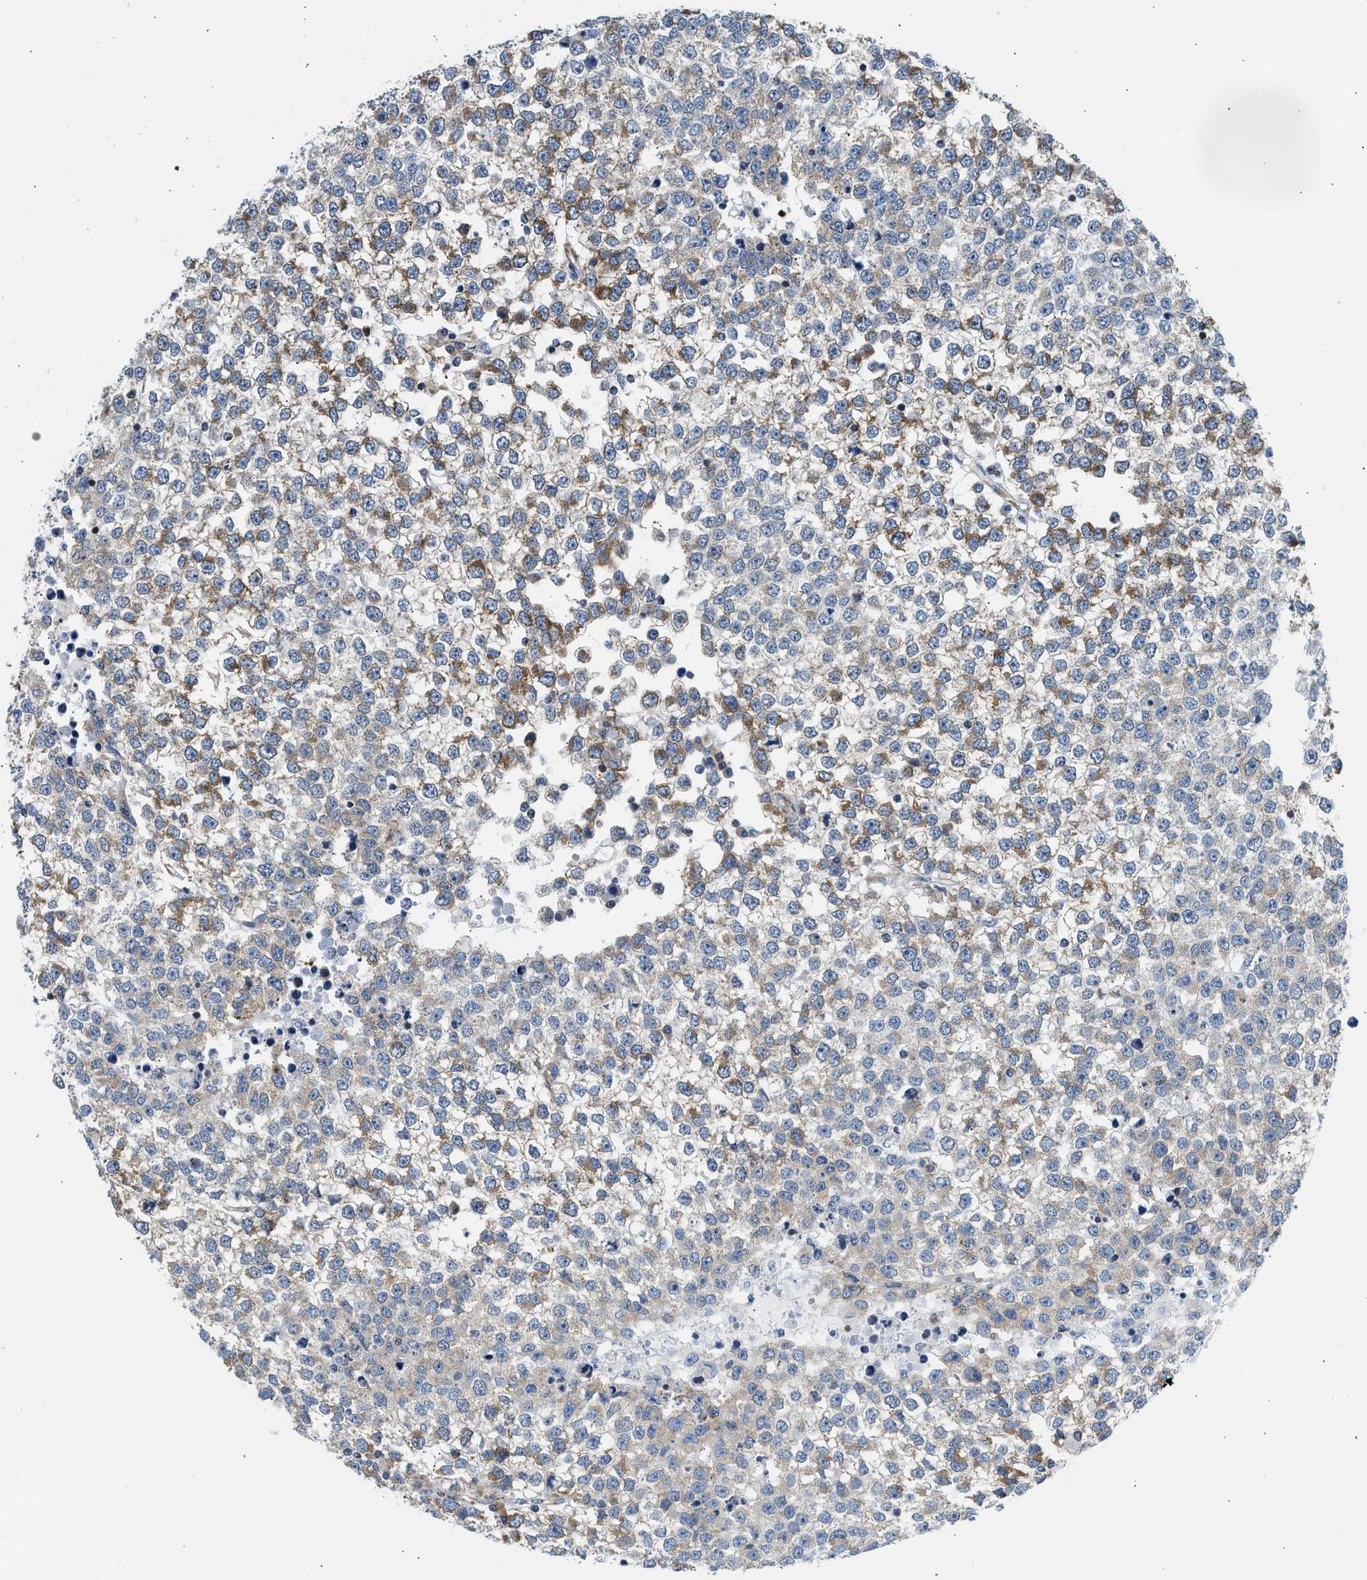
{"staining": {"intensity": "moderate", "quantity": "25%-75%", "location": "cytoplasmic/membranous"}, "tissue": "testis cancer", "cell_type": "Tumor cells", "image_type": "cancer", "snomed": [{"axis": "morphology", "description": "Seminoma, NOS"}, {"axis": "topography", "description": "Testis"}], "caption": "Immunohistochemistry (IHC) of testis cancer (seminoma) shows medium levels of moderate cytoplasmic/membranous staining in approximately 25%-75% of tumor cells.", "gene": "CAMKK2", "patient": {"sex": "male", "age": 65}}